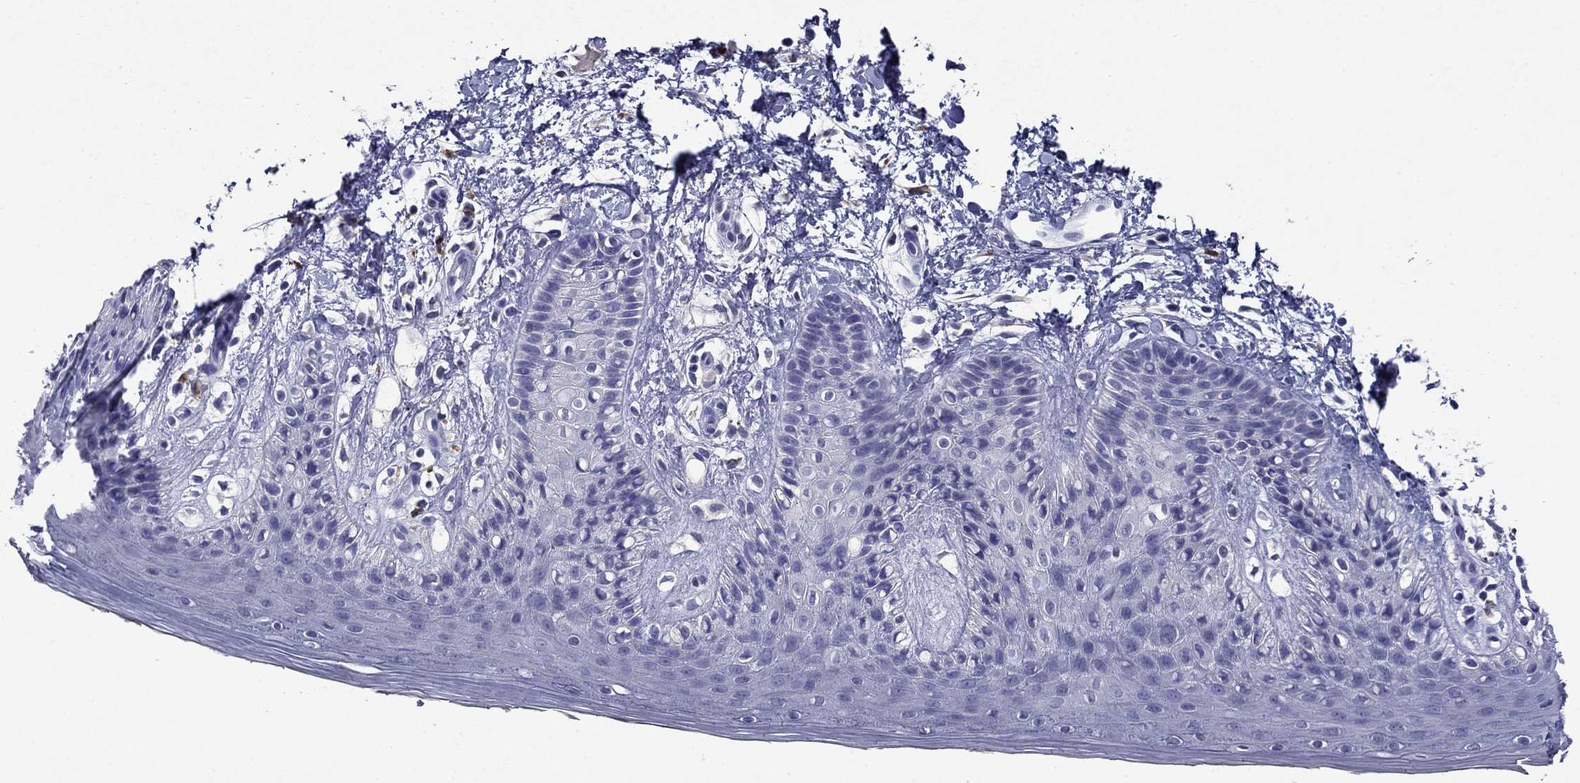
{"staining": {"intensity": "negative", "quantity": "none", "location": "none"}, "tissue": "skin", "cell_type": "Epidermal cells", "image_type": "normal", "snomed": [{"axis": "morphology", "description": "Normal tissue, NOS"}, {"axis": "topography", "description": "Anal"}], "caption": "Immunohistochemical staining of normal human skin shows no significant staining in epidermal cells.", "gene": "CFAP119", "patient": {"sex": "male", "age": 36}}